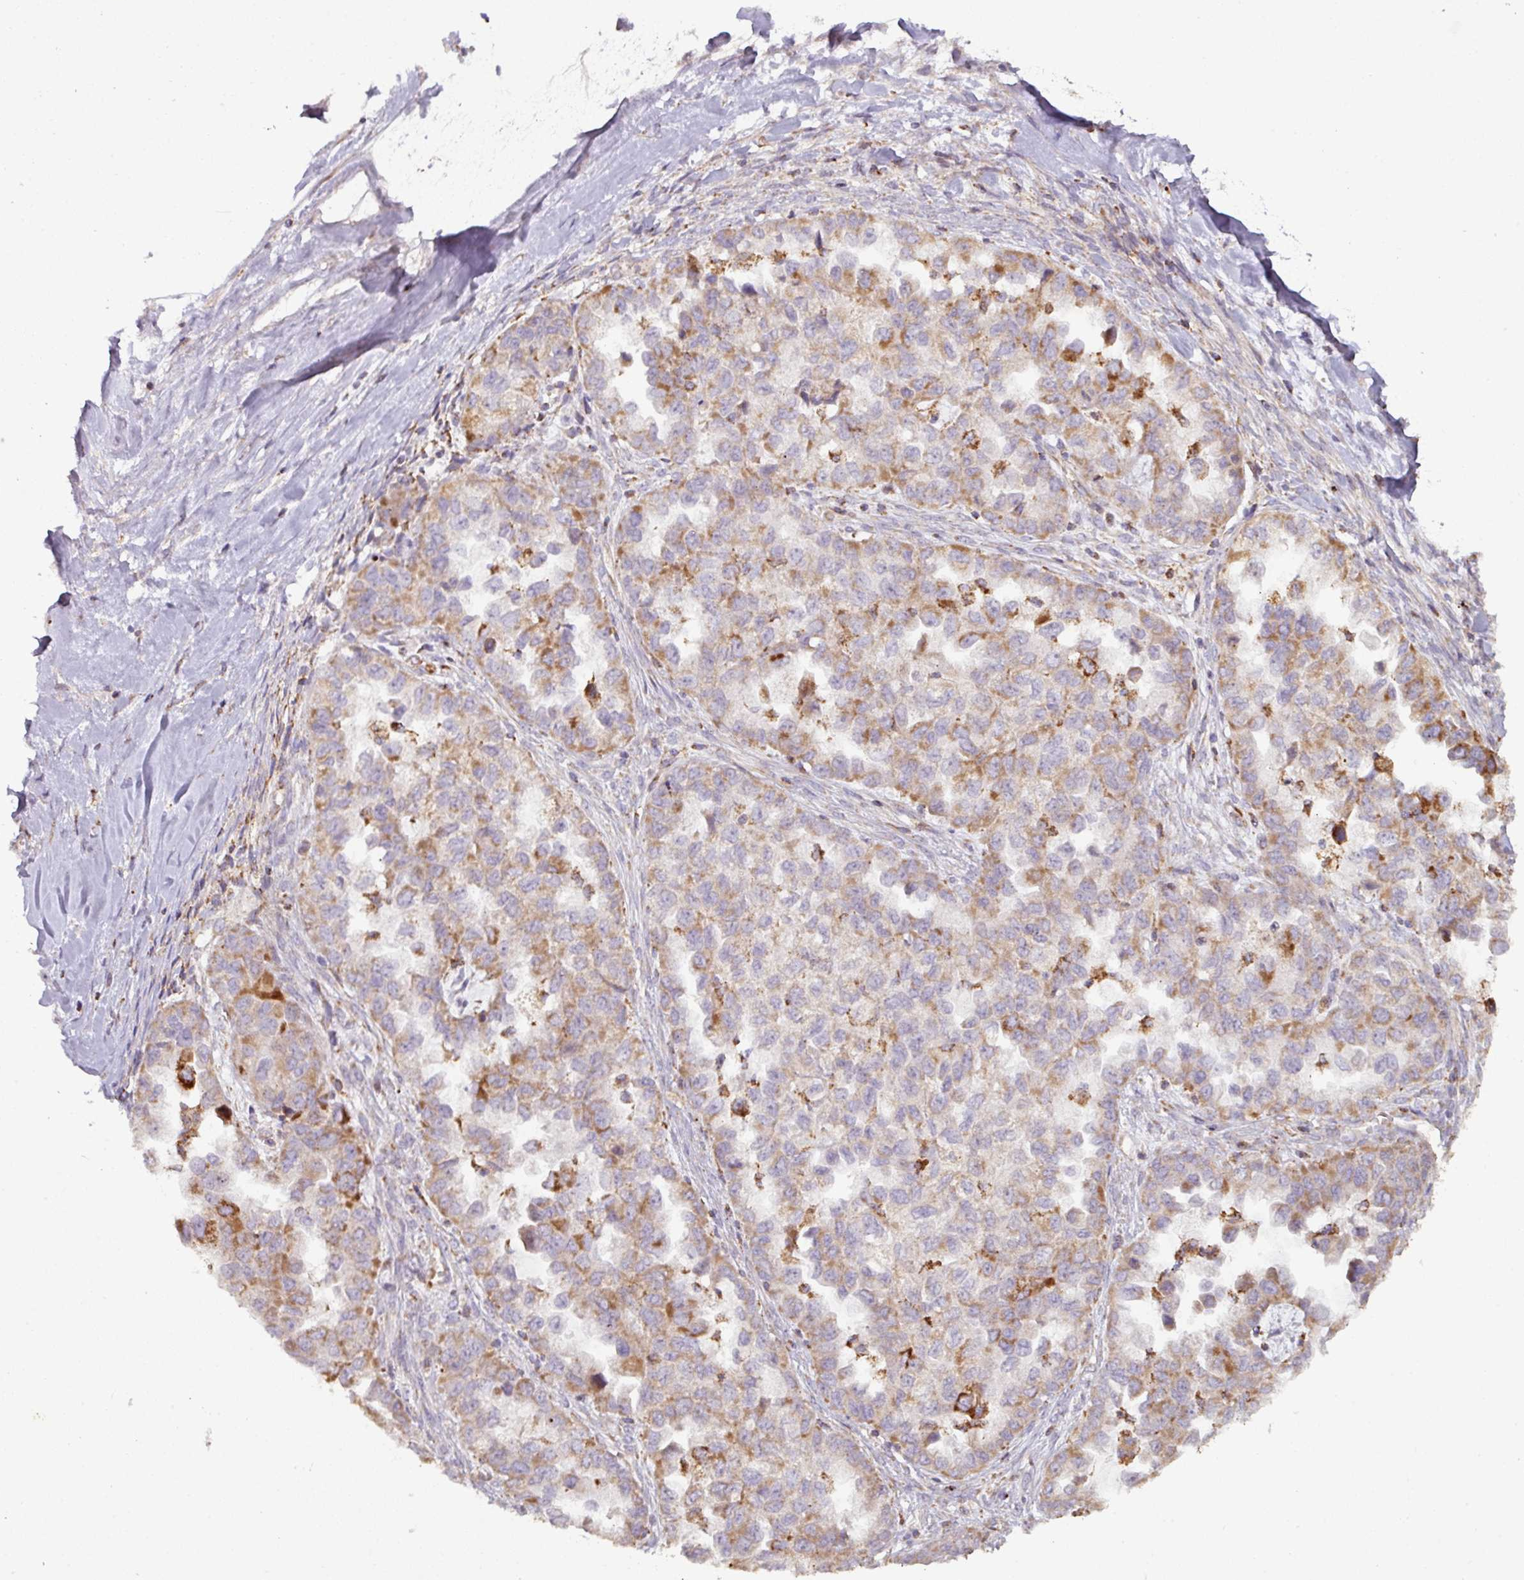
{"staining": {"intensity": "moderate", "quantity": "25%-75%", "location": "cytoplasmic/membranous"}, "tissue": "ovarian cancer", "cell_type": "Tumor cells", "image_type": "cancer", "snomed": [{"axis": "morphology", "description": "Cystadenocarcinoma, serous, NOS"}, {"axis": "topography", "description": "Ovary"}], "caption": "Protein expression by immunohistochemistry exhibits moderate cytoplasmic/membranous staining in about 25%-75% of tumor cells in ovarian cancer.", "gene": "SQOR", "patient": {"sex": "female", "age": 84}}